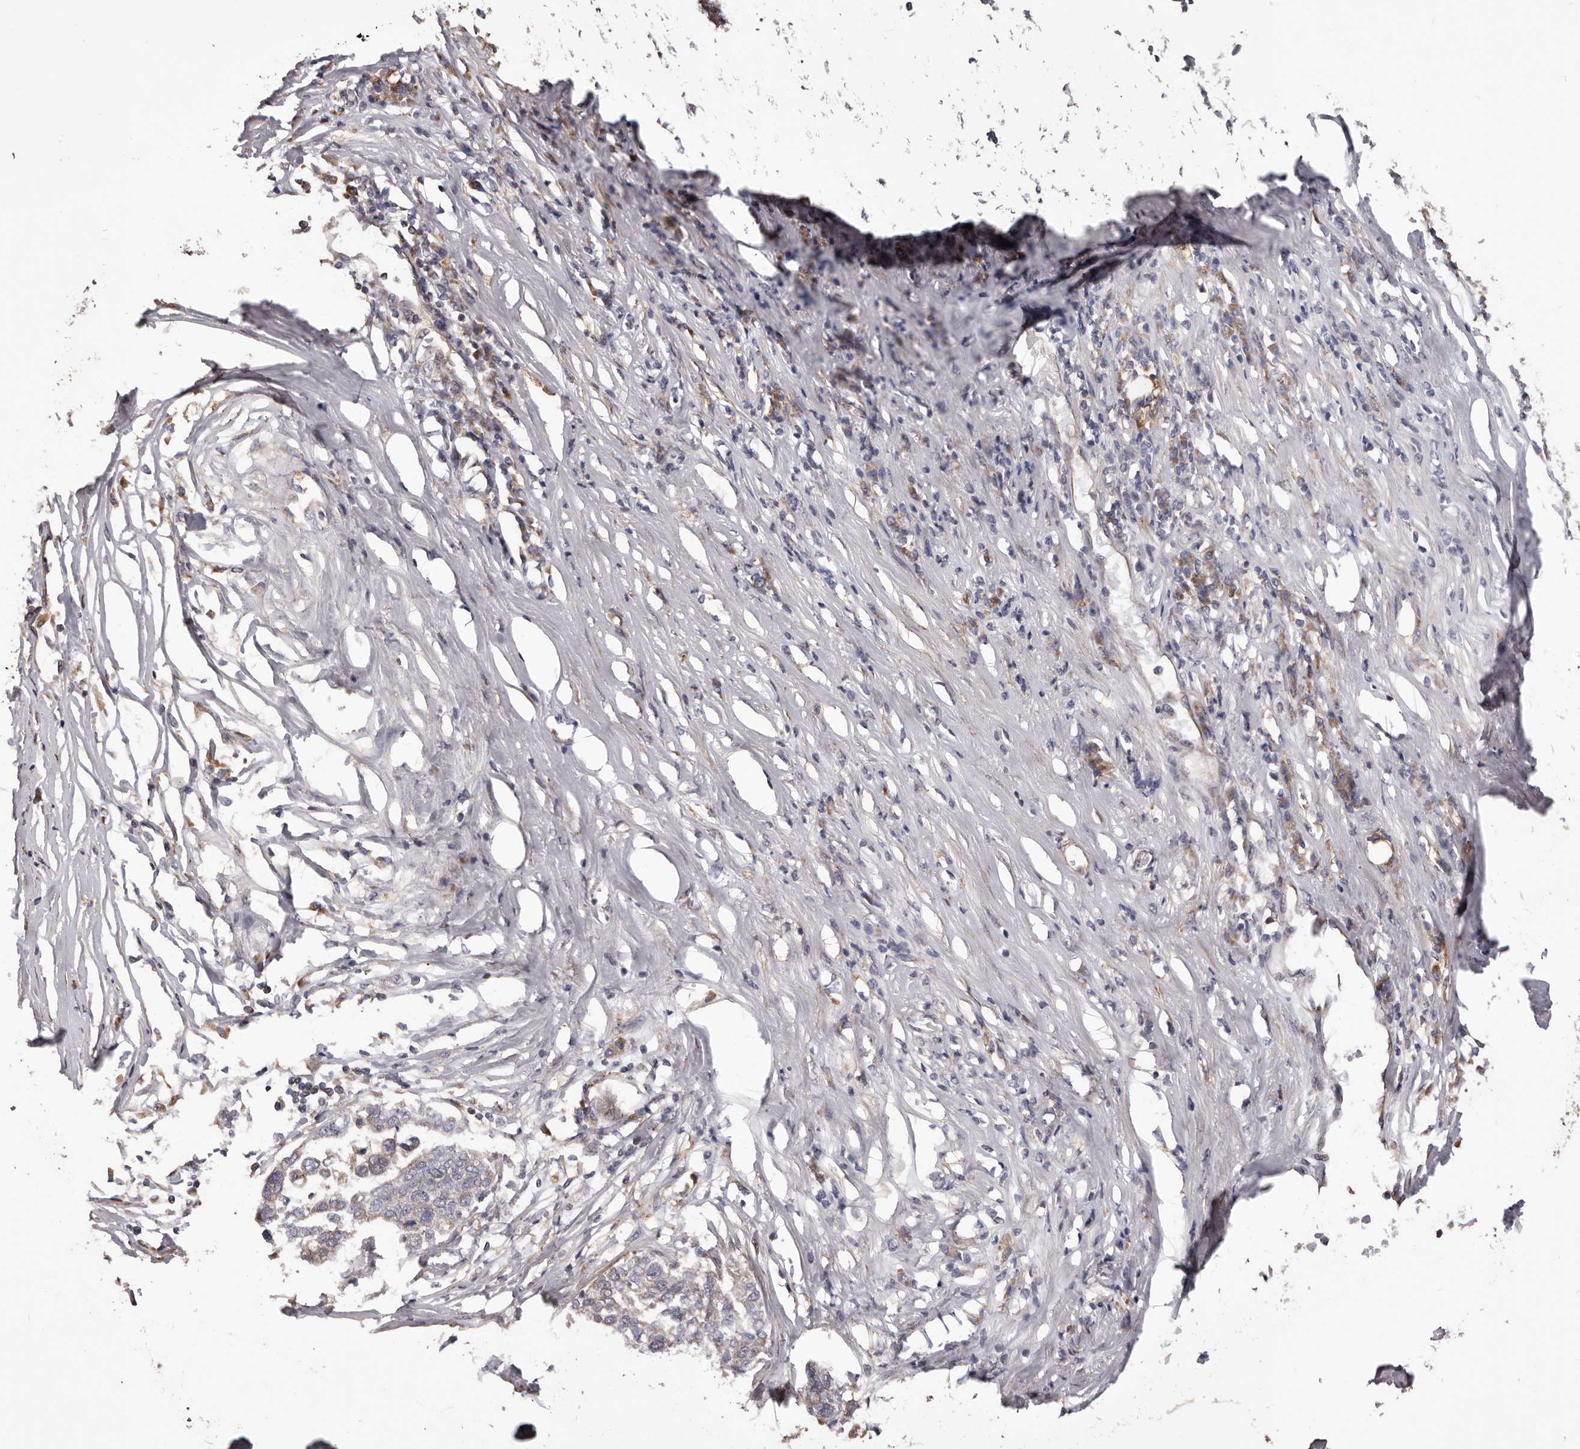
{"staining": {"intensity": "weak", "quantity": "25%-75%", "location": "cytoplasmic/membranous"}, "tissue": "pancreatic cancer", "cell_type": "Tumor cells", "image_type": "cancer", "snomed": [{"axis": "morphology", "description": "Adenocarcinoma, NOS"}, {"axis": "topography", "description": "Pancreas"}], "caption": "Immunohistochemical staining of human pancreatic adenocarcinoma shows low levels of weak cytoplasmic/membranous protein expression in approximately 25%-75% of tumor cells.", "gene": "CEP104", "patient": {"sex": "female", "age": 61}}